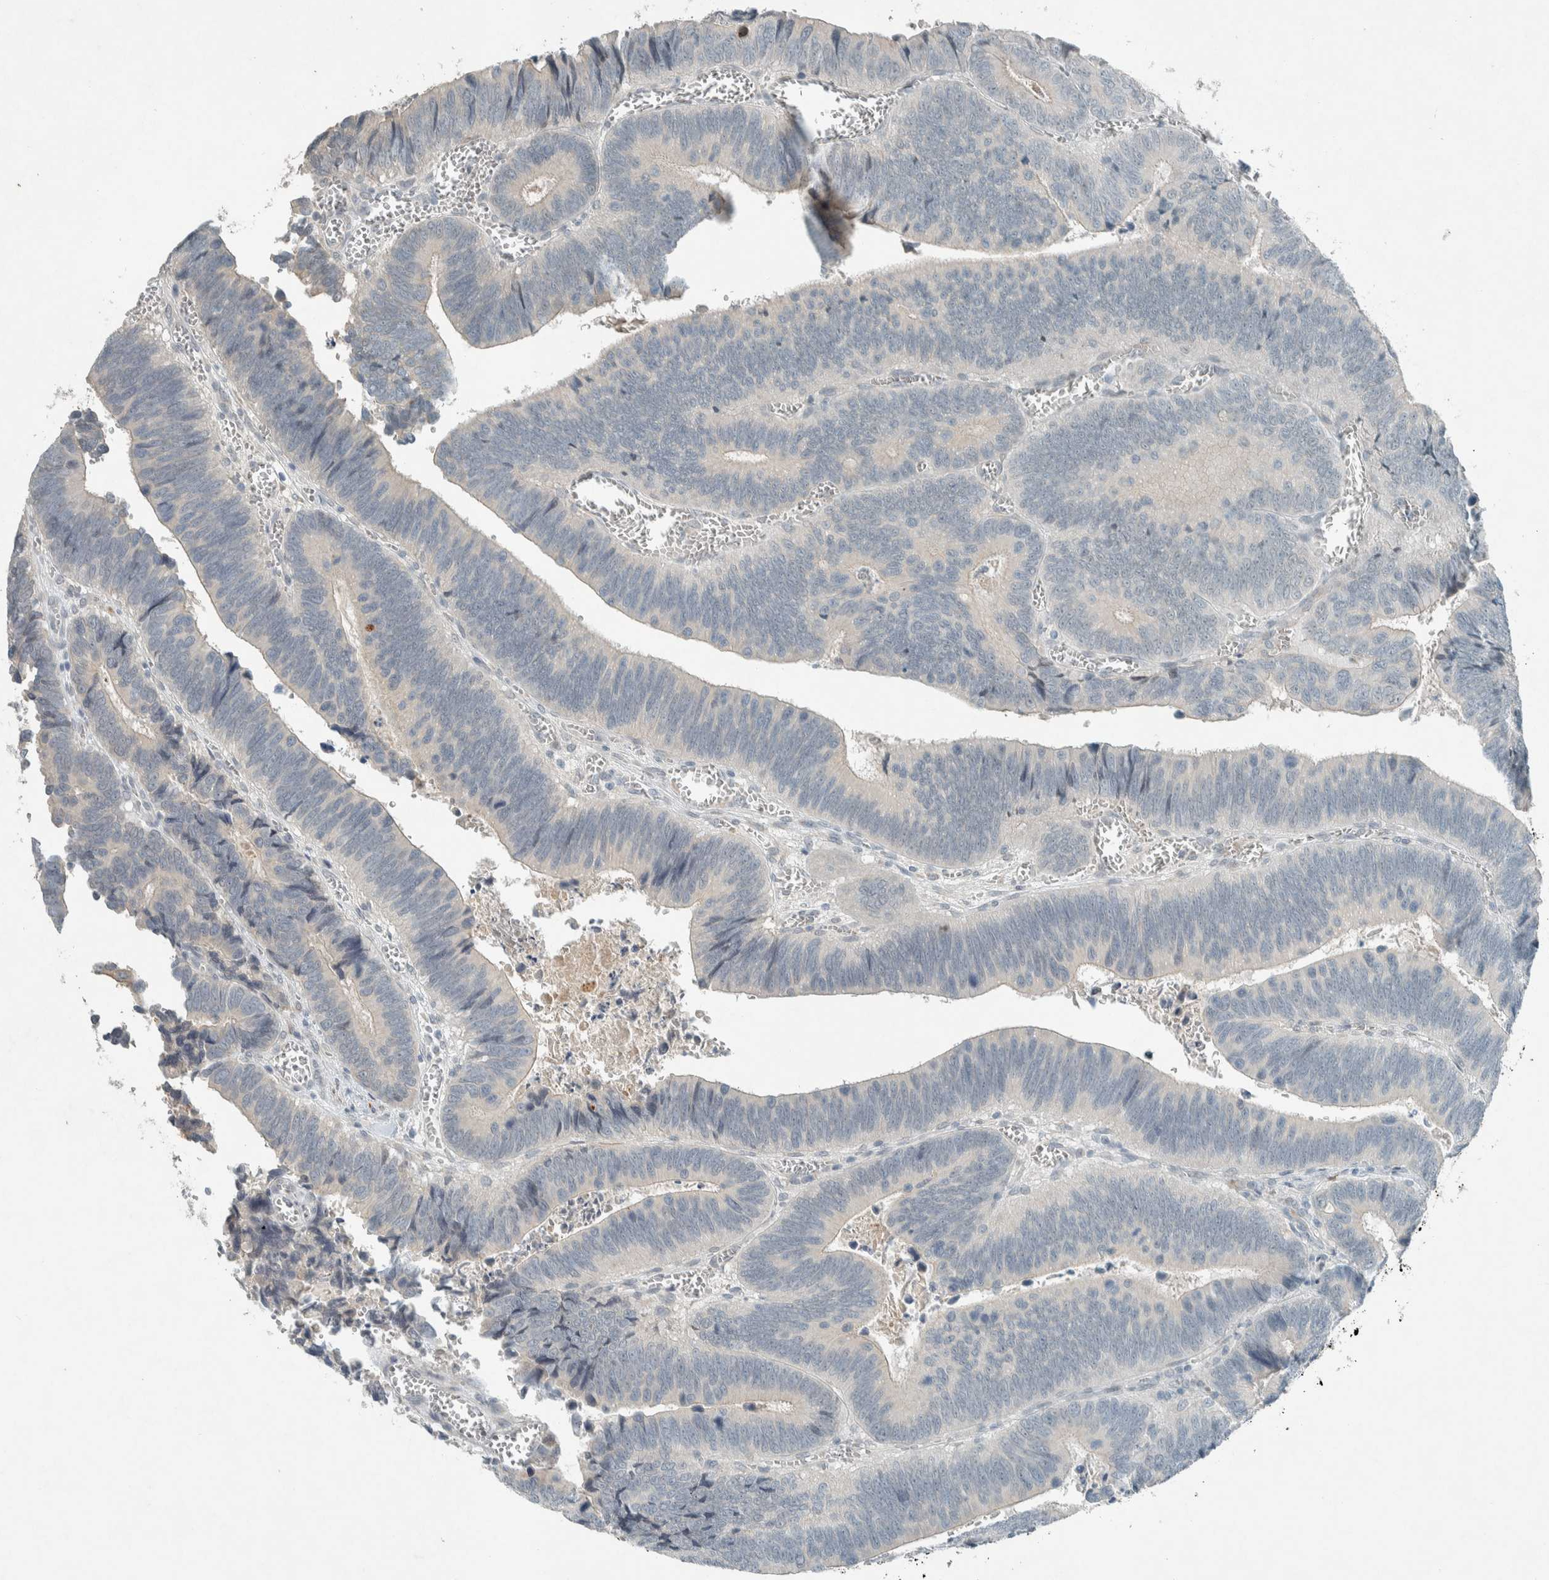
{"staining": {"intensity": "negative", "quantity": "none", "location": "none"}, "tissue": "colorectal cancer", "cell_type": "Tumor cells", "image_type": "cancer", "snomed": [{"axis": "morphology", "description": "Inflammation, NOS"}, {"axis": "morphology", "description": "Adenocarcinoma, NOS"}, {"axis": "topography", "description": "Colon"}], "caption": "High magnification brightfield microscopy of colorectal cancer (adenocarcinoma) stained with DAB (3,3'-diaminobenzidine) (brown) and counterstained with hematoxylin (blue): tumor cells show no significant positivity. (DAB (3,3'-diaminobenzidine) immunohistochemistry (IHC), high magnification).", "gene": "CERCAM", "patient": {"sex": "male", "age": 72}}